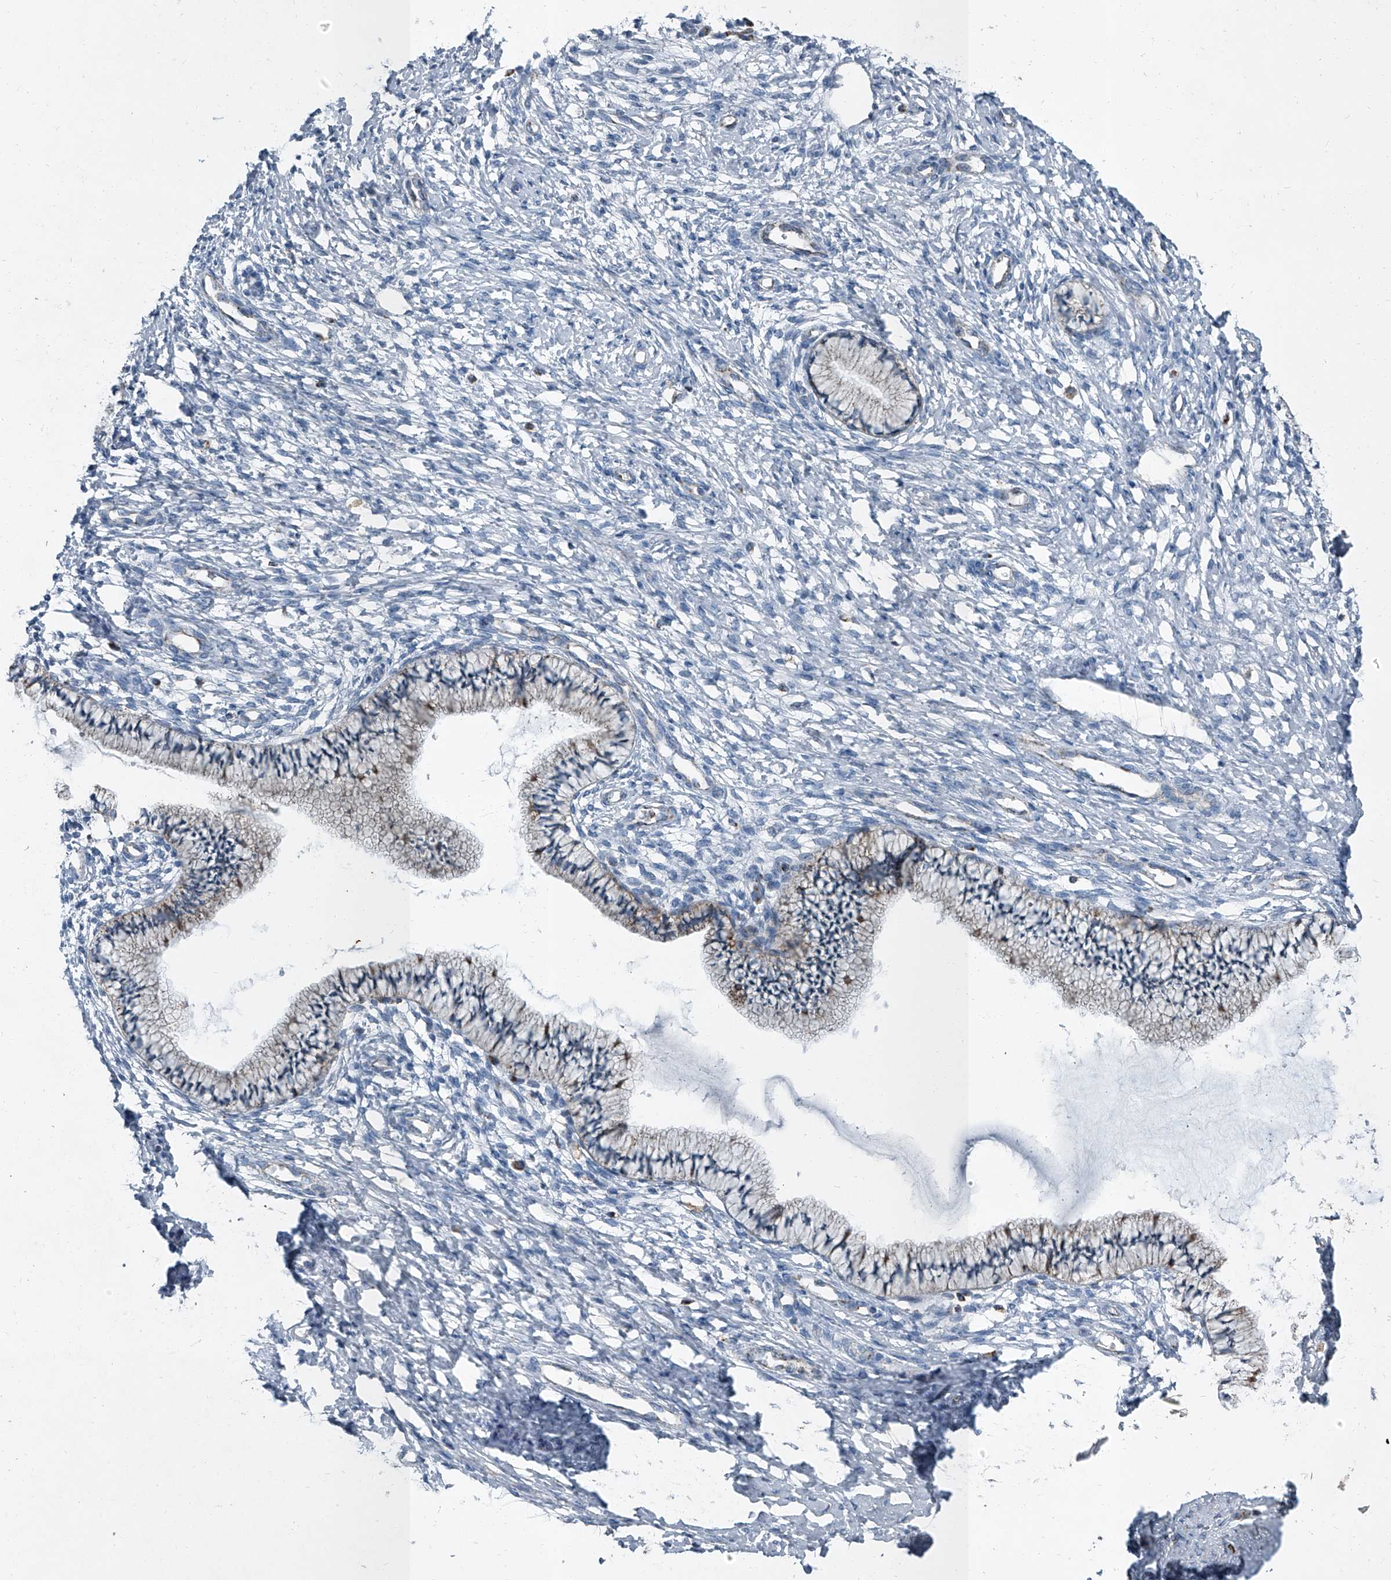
{"staining": {"intensity": "moderate", "quantity": "25%-75%", "location": "cytoplasmic/membranous"}, "tissue": "cervix", "cell_type": "Glandular cells", "image_type": "normal", "snomed": [{"axis": "morphology", "description": "Normal tissue, NOS"}, {"axis": "topography", "description": "Cervix"}], "caption": "A brown stain labels moderate cytoplasmic/membranous staining of a protein in glandular cells of benign cervix. Immunohistochemistry stains the protein of interest in brown and the nuclei are stained blue.", "gene": "CHRNA7", "patient": {"sex": "female", "age": 36}}